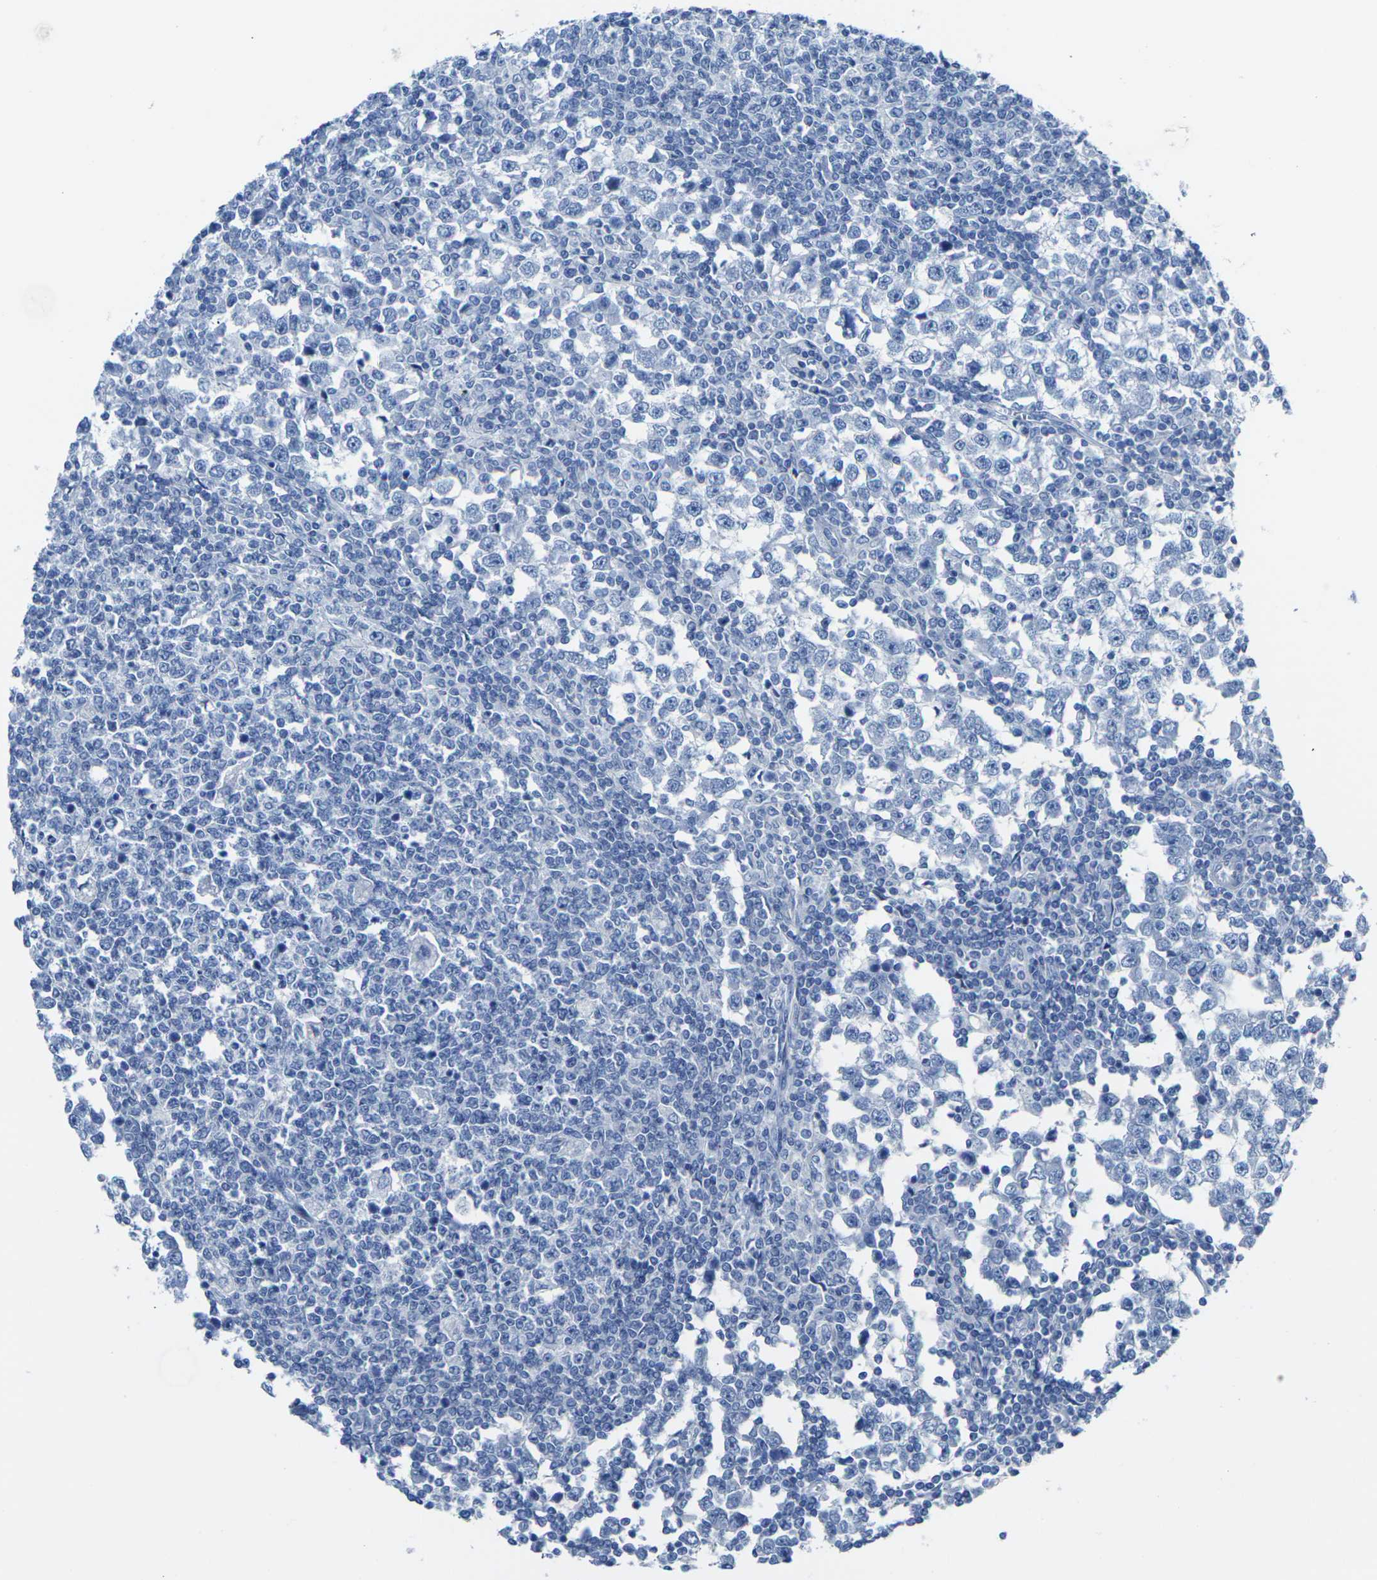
{"staining": {"intensity": "negative", "quantity": "none", "location": "none"}, "tissue": "testis cancer", "cell_type": "Tumor cells", "image_type": "cancer", "snomed": [{"axis": "morphology", "description": "Seminoma, NOS"}, {"axis": "topography", "description": "Testis"}], "caption": "There is no significant positivity in tumor cells of seminoma (testis).", "gene": "CNN1", "patient": {"sex": "male", "age": 65}}